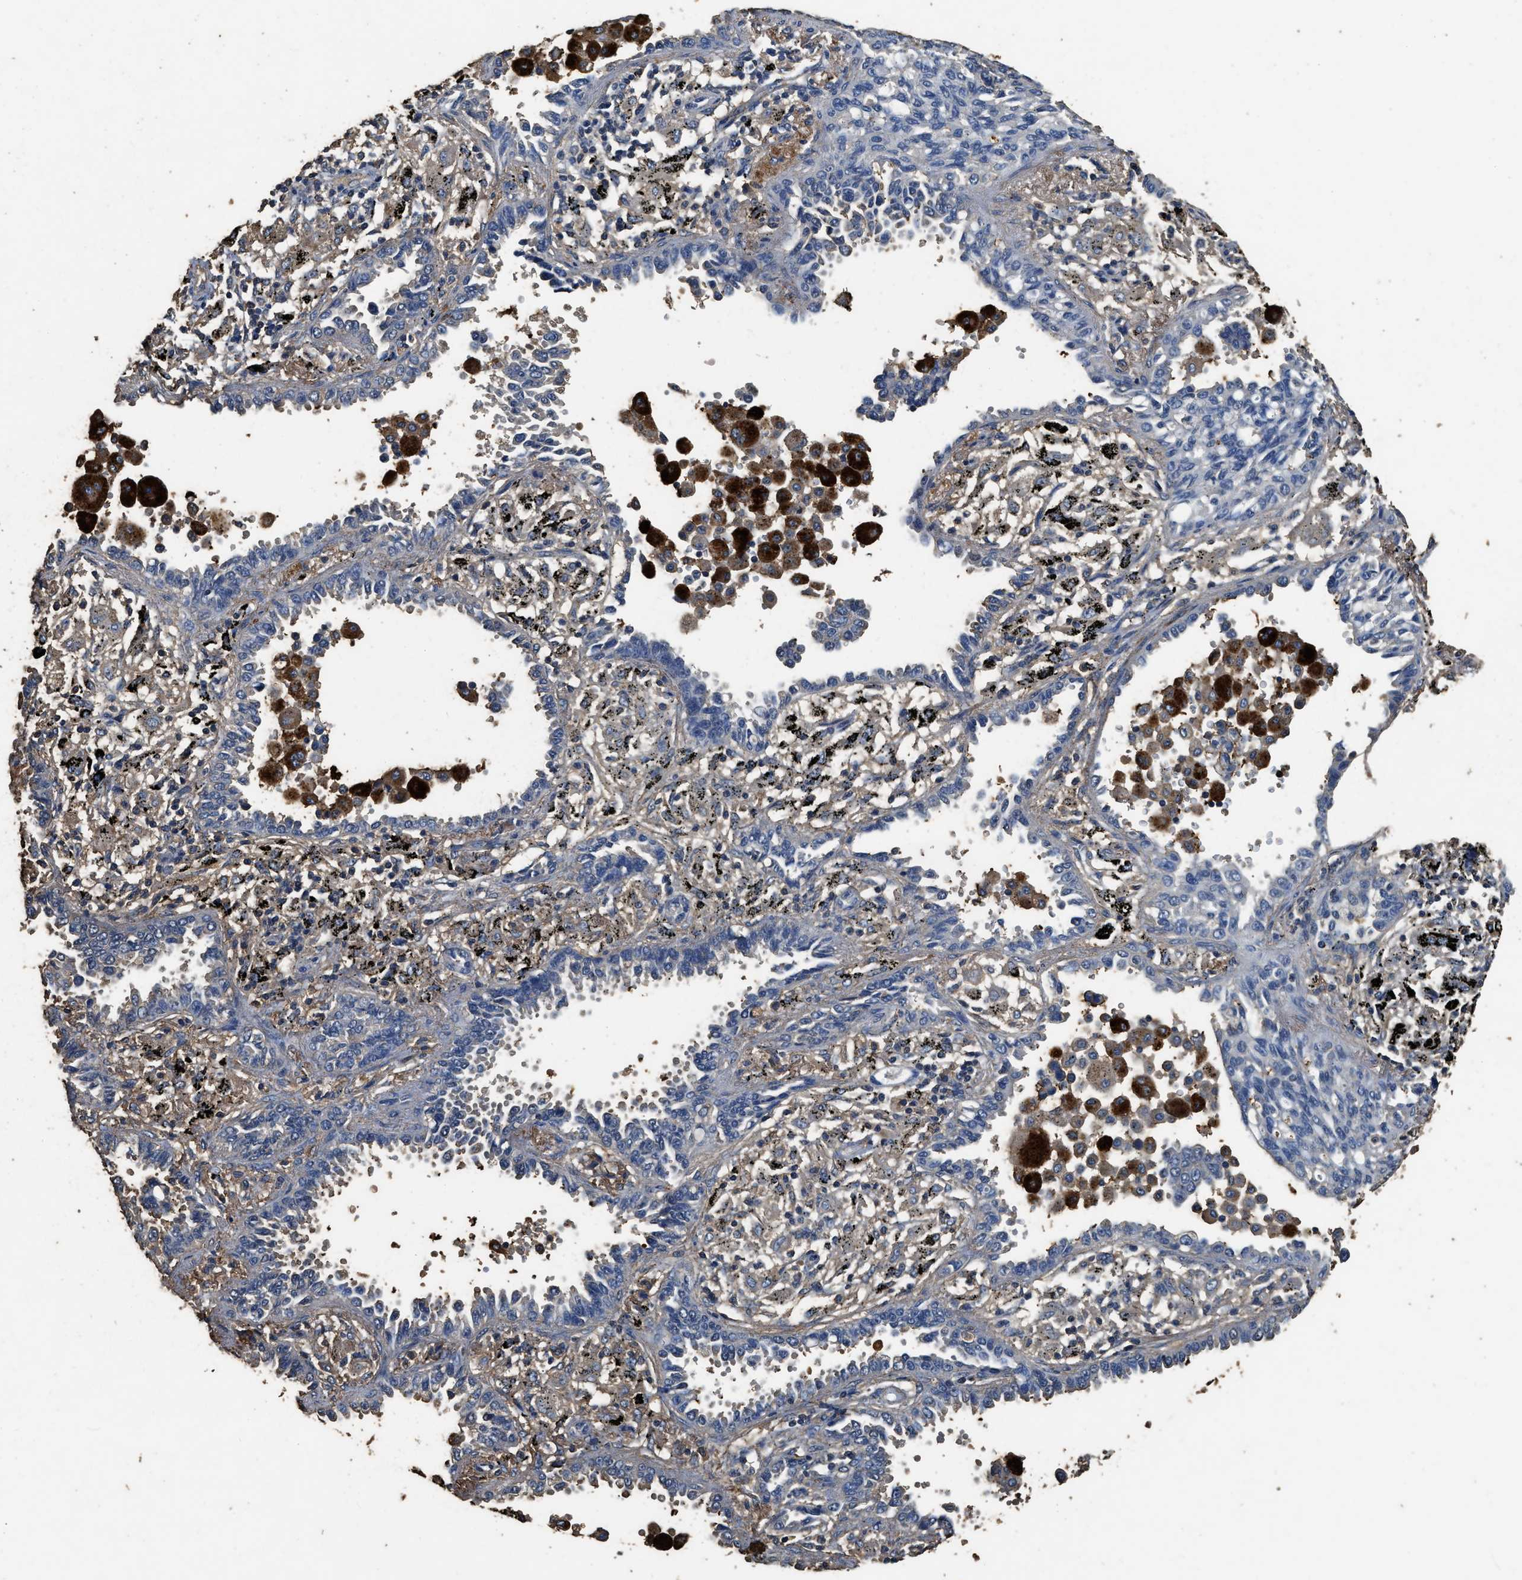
{"staining": {"intensity": "negative", "quantity": "none", "location": "none"}, "tissue": "lung cancer", "cell_type": "Tumor cells", "image_type": "cancer", "snomed": [{"axis": "morphology", "description": "Normal tissue, NOS"}, {"axis": "morphology", "description": "Adenocarcinoma, NOS"}, {"axis": "topography", "description": "Lung"}], "caption": "High magnification brightfield microscopy of lung cancer (adenocarcinoma) stained with DAB (3,3'-diaminobenzidine) (brown) and counterstained with hematoxylin (blue): tumor cells show no significant positivity.", "gene": "MIB1", "patient": {"sex": "male", "age": 59}}